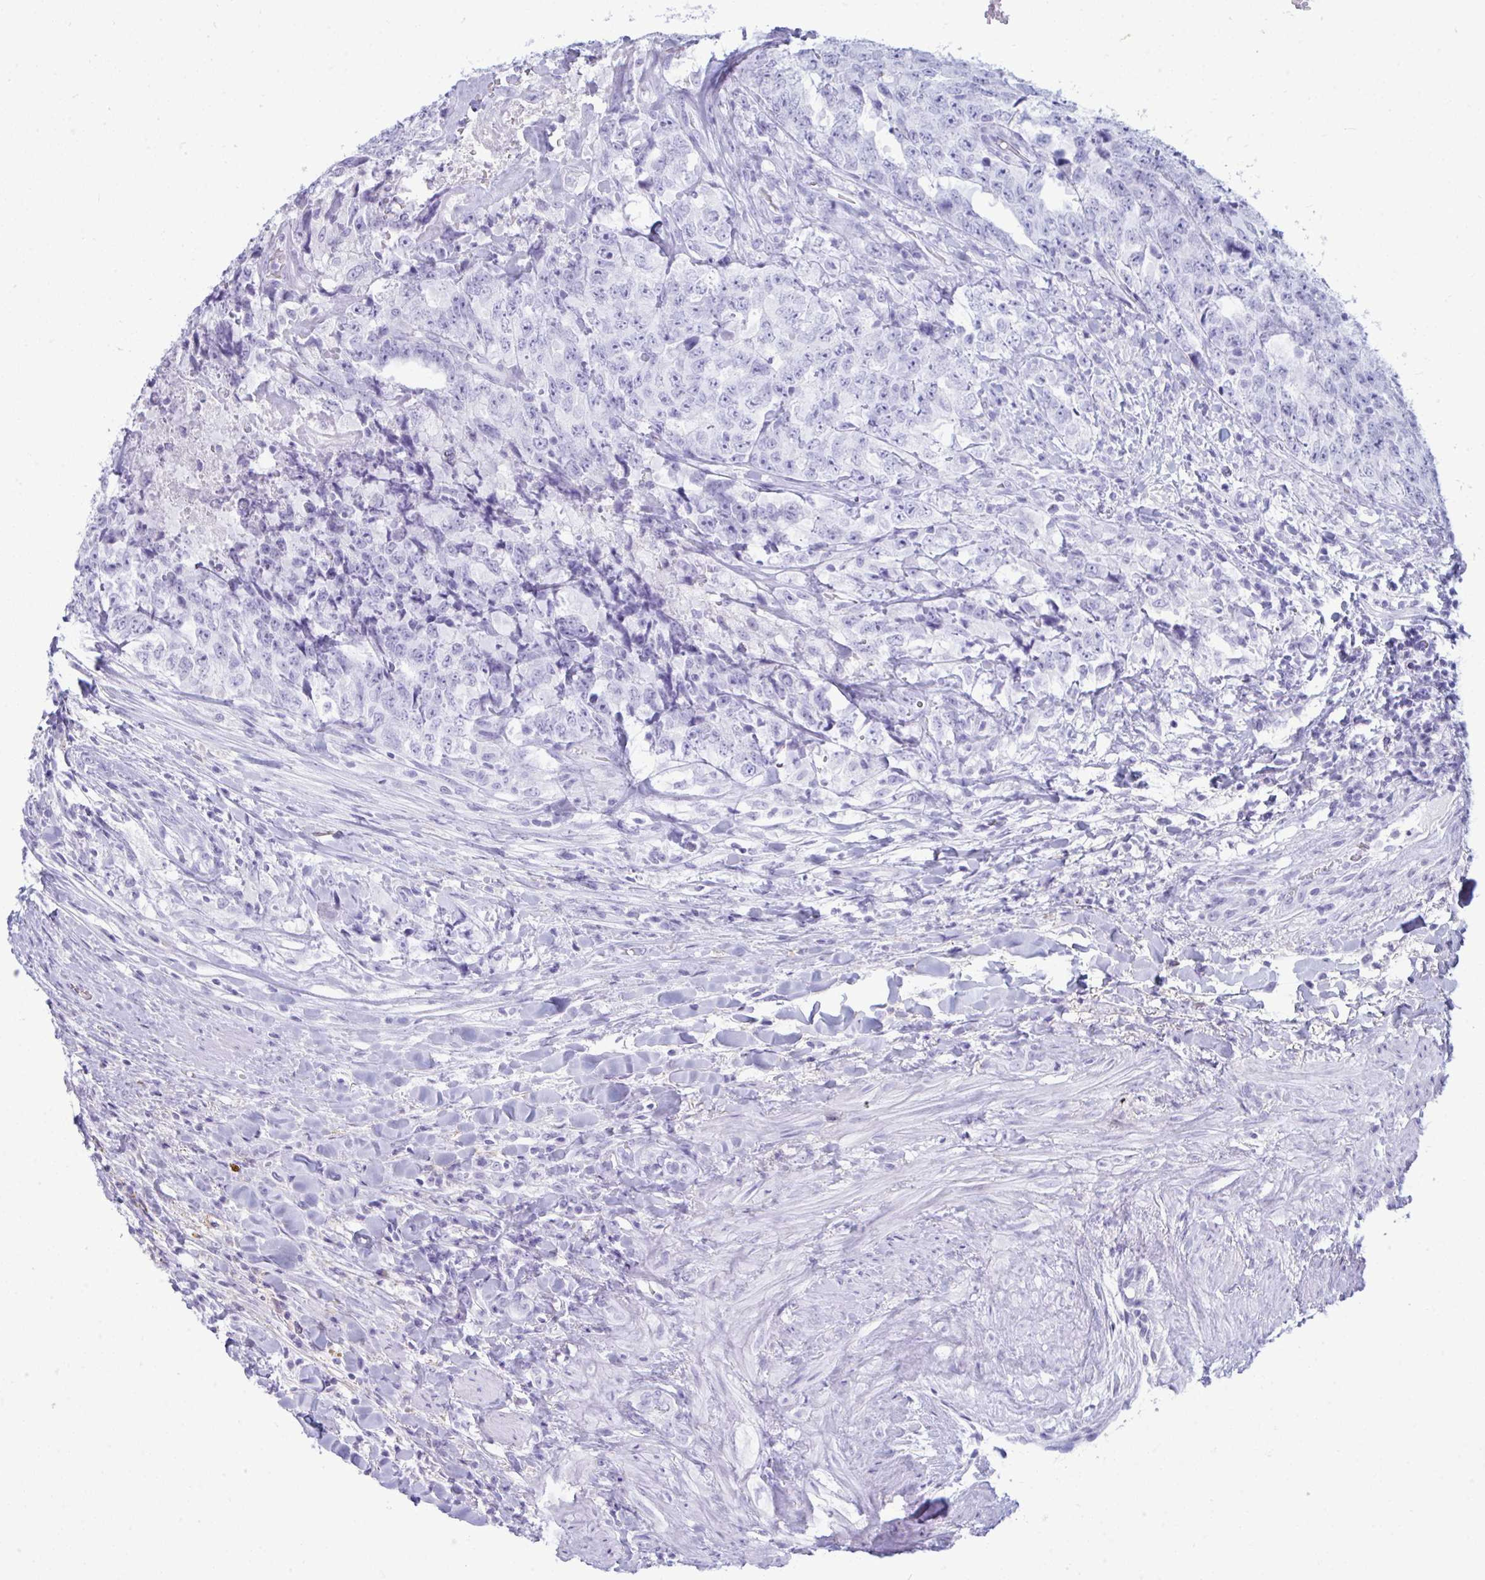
{"staining": {"intensity": "negative", "quantity": "none", "location": "none"}, "tissue": "testis cancer", "cell_type": "Tumor cells", "image_type": "cancer", "snomed": [{"axis": "morphology", "description": "Carcinoma, Embryonal, NOS"}, {"axis": "topography", "description": "Testis"}], "caption": "The image reveals no staining of tumor cells in testis cancer.", "gene": "ANKRD60", "patient": {"sex": "male", "age": 24}}